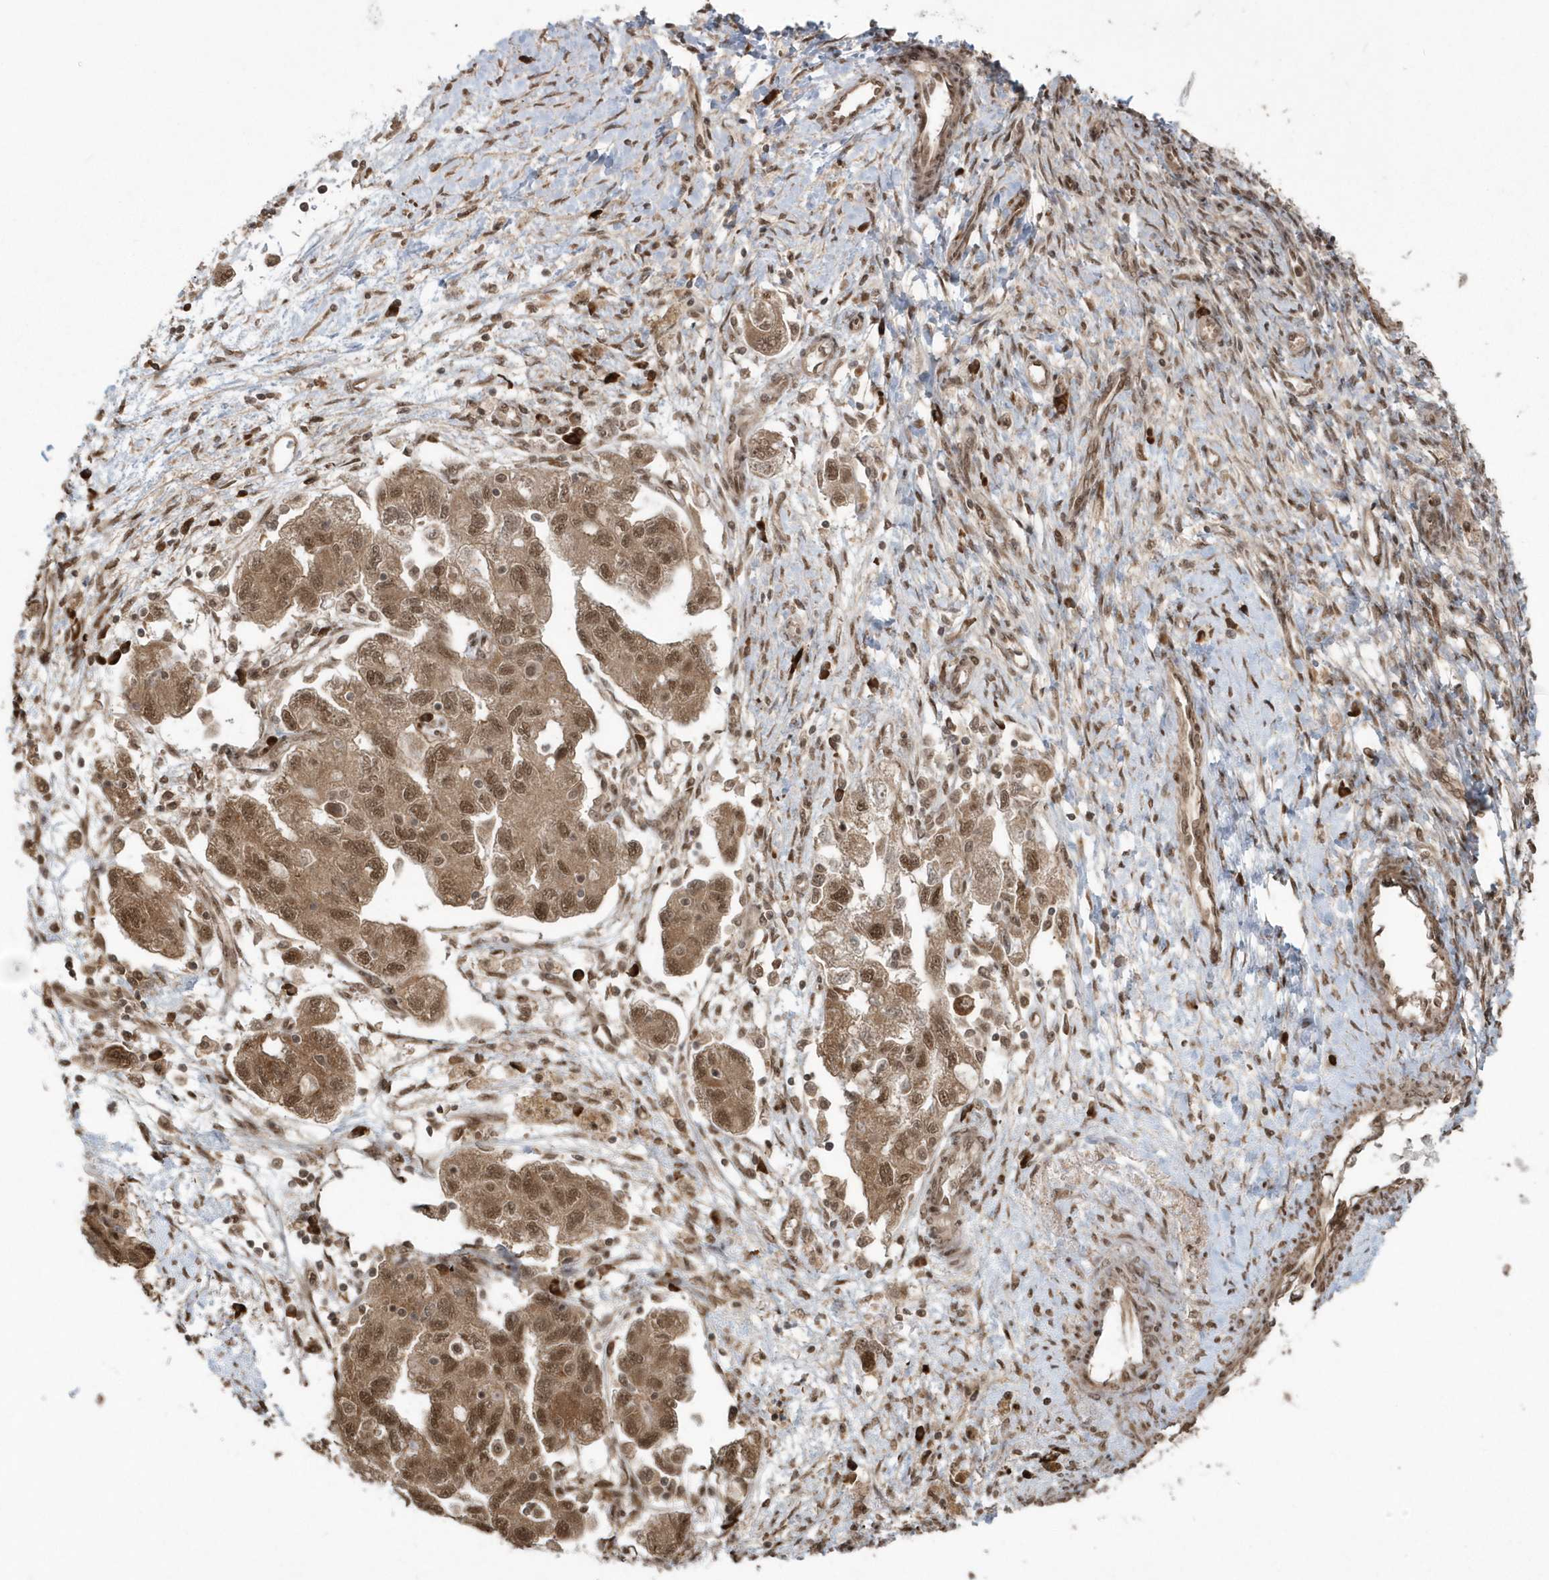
{"staining": {"intensity": "moderate", "quantity": ">75%", "location": "cytoplasmic/membranous,nuclear"}, "tissue": "ovarian cancer", "cell_type": "Tumor cells", "image_type": "cancer", "snomed": [{"axis": "morphology", "description": "Carcinoma, NOS"}, {"axis": "morphology", "description": "Cystadenocarcinoma, serous, NOS"}, {"axis": "topography", "description": "Ovary"}], "caption": "Immunohistochemical staining of ovarian cancer (serous cystadenocarcinoma) exhibits medium levels of moderate cytoplasmic/membranous and nuclear protein staining in about >75% of tumor cells.", "gene": "EPB41L4A", "patient": {"sex": "female", "age": 69}}